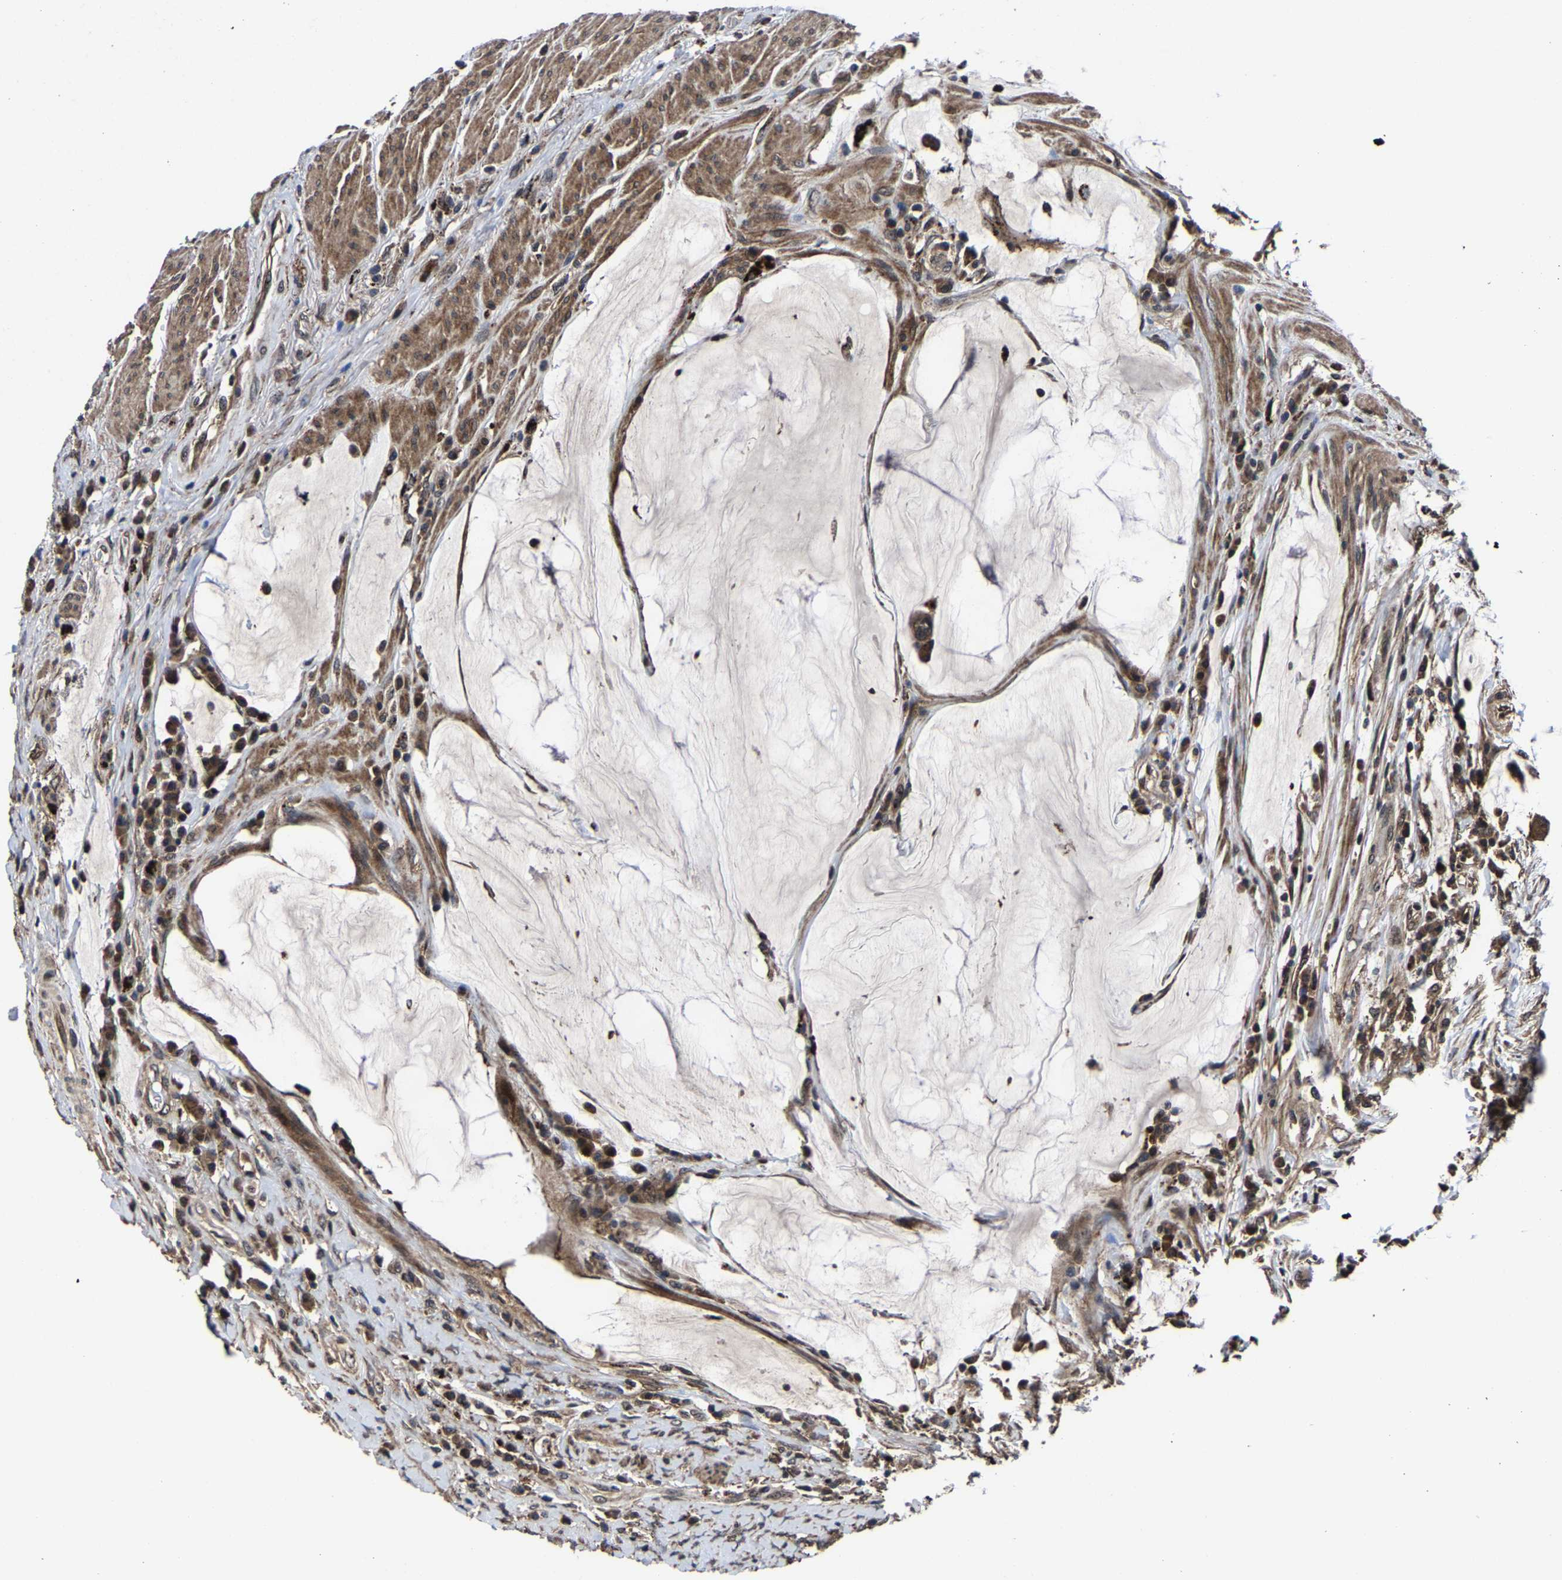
{"staining": {"intensity": "strong", "quantity": ">75%", "location": "cytoplasmic/membranous,nuclear"}, "tissue": "colorectal cancer", "cell_type": "Tumor cells", "image_type": "cancer", "snomed": [{"axis": "morphology", "description": "Adenocarcinoma, NOS"}, {"axis": "topography", "description": "Rectum"}], "caption": "High-magnification brightfield microscopy of colorectal cancer (adenocarcinoma) stained with DAB (brown) and counterstained with hematoxylin (blue). tumor cells exhibit strong cytoplasmic/membranous and nuclear expression is seen in approximately>75% of cells.", "gene": "ZCCHC7", "patient": {"sex": "female", "age": 89}}